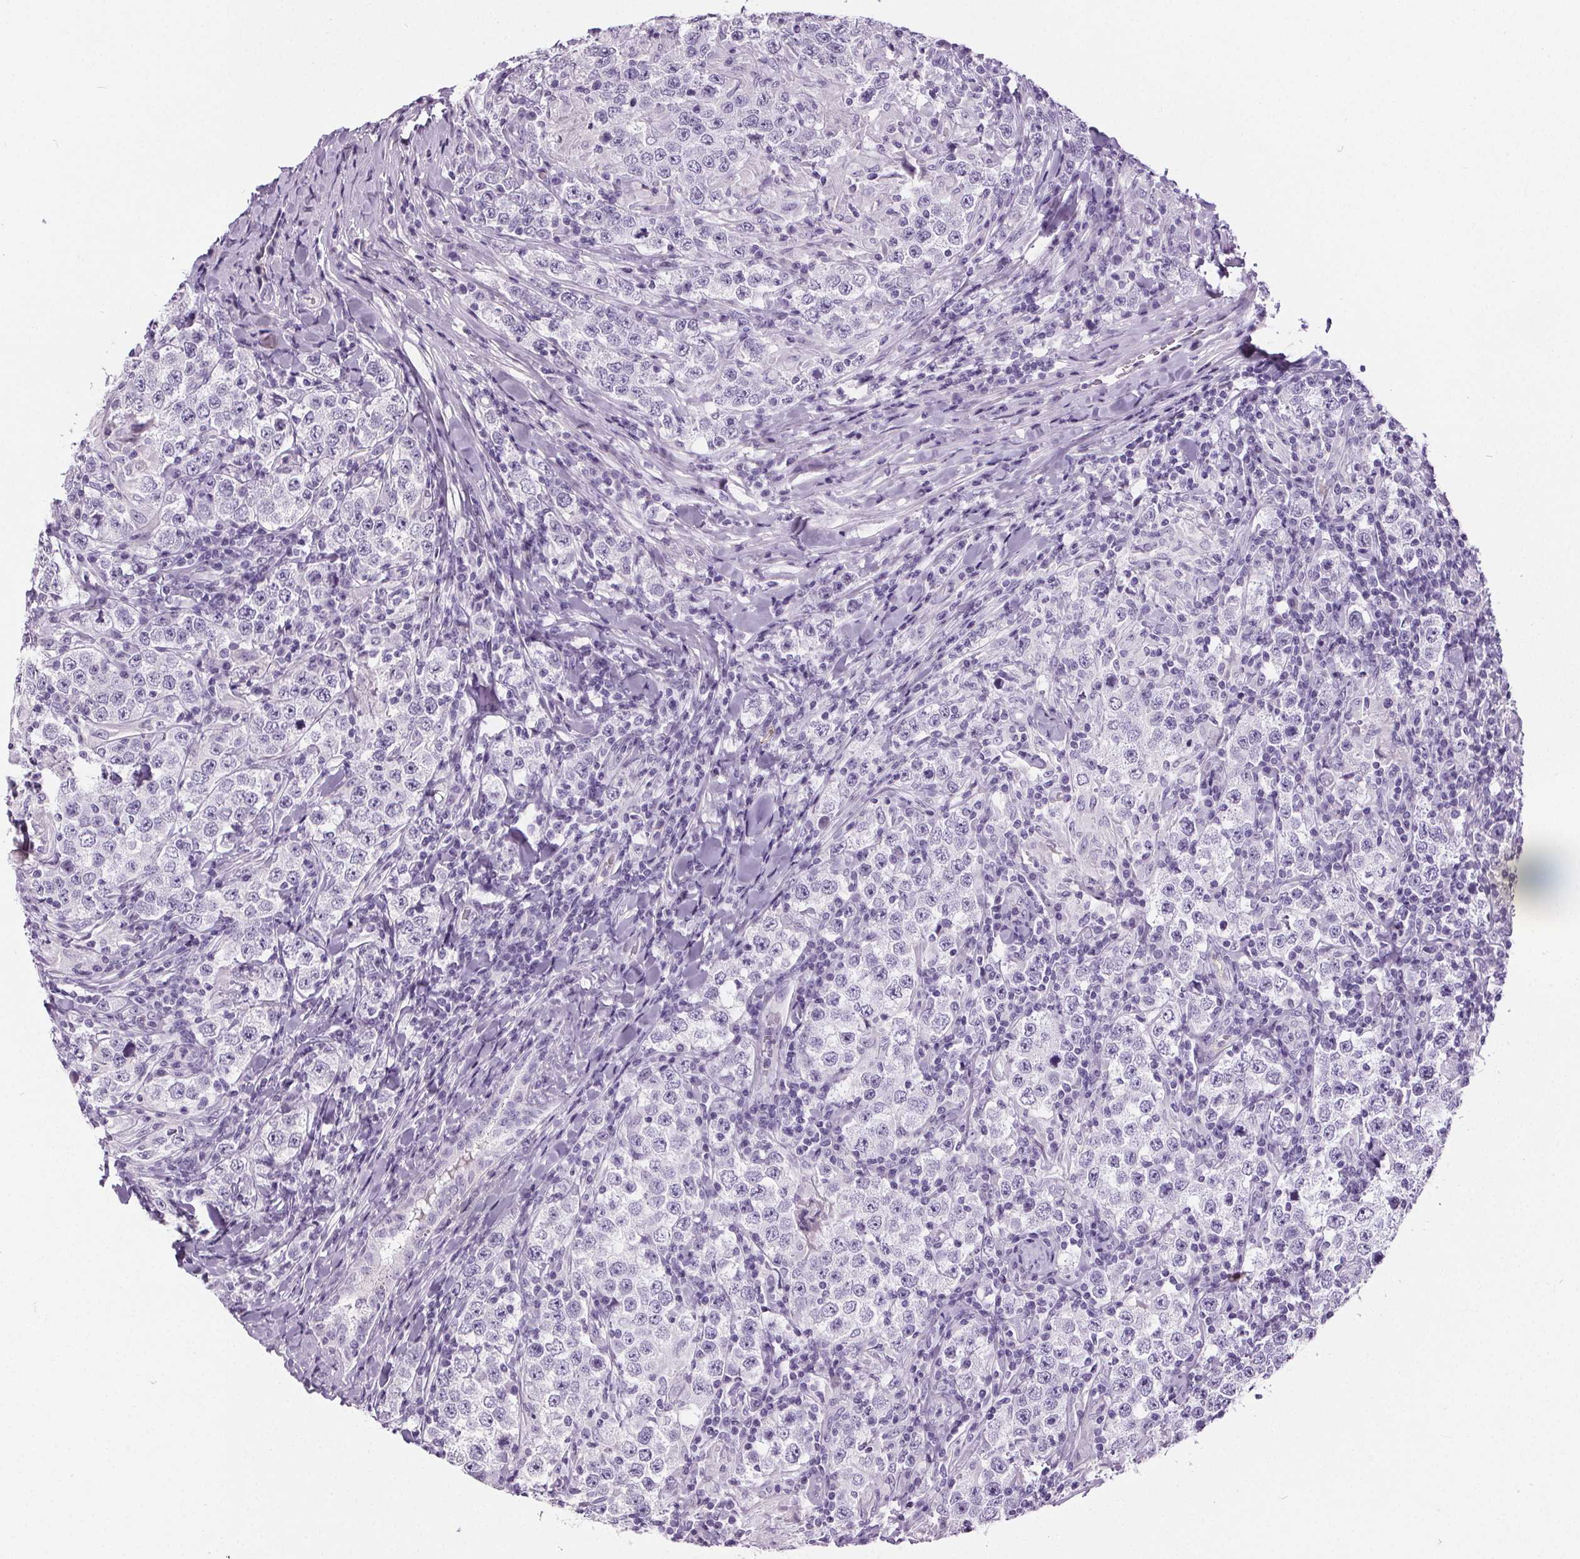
{"staining": {"intensity": "negative", "quantity": "none", "location": "none"}, "tissue": "testis cancer", "cell_type": "Tumor cells", "image_type": "cancer", "snomed": [{"axis": "morphology", "description": "Seminoma, NOS"}, {"axis": "morphology", "description": "Carcinoma, Embryonal, NOS"}, {"axis": "topography", "description": "Testis"}], "caption": "Tumor cells show no significant protein staining in testis cancer (embryonal carcinoma).", "gene": "CD5L", "patient": {"sex": "male", "age": 41}}